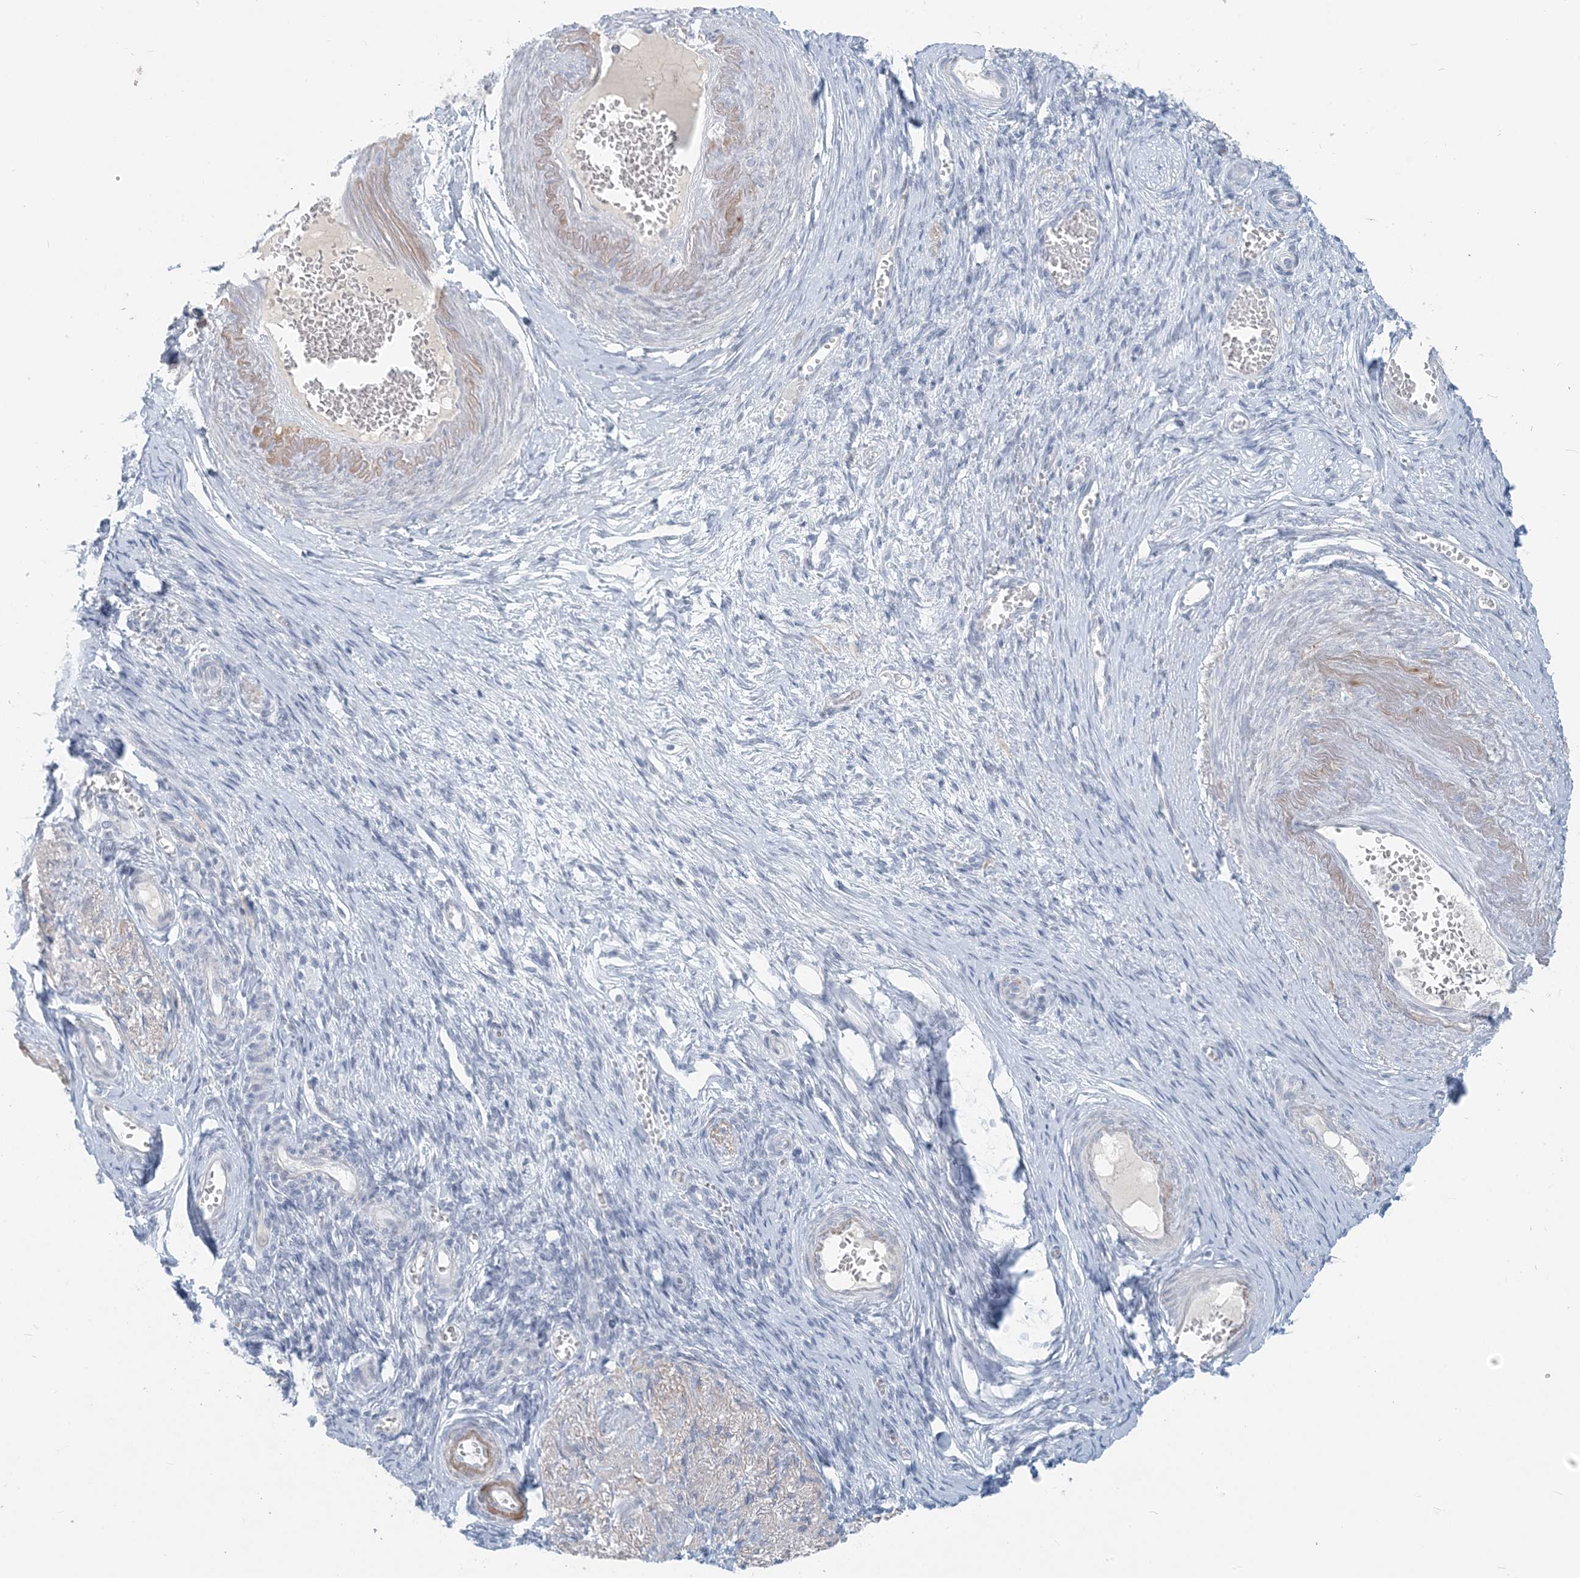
{"staining": {"intensity": "negative", "quantity": "none", "location": "none"}, "tissue": "adipose tissue", "cell_type": "Adipocytes", "image_type": "normal", "snomed": [{"axis": "morphology", "description": "Normal tissue, NOS"}, {"axis": "topography", "description": "Vascular tissue"}, {"axis": "topography", "description": "Fallopian tube"}, {"axis": "topography", "description": "Ovary"}], "caption": "A high-resolution histopathology image shows immunohistochemistry staining of normal adipose tissue, which reveals no significant expression in adipocytes.", "gene": "SCML1", "patient": {"sex": "female", "age": 67}}